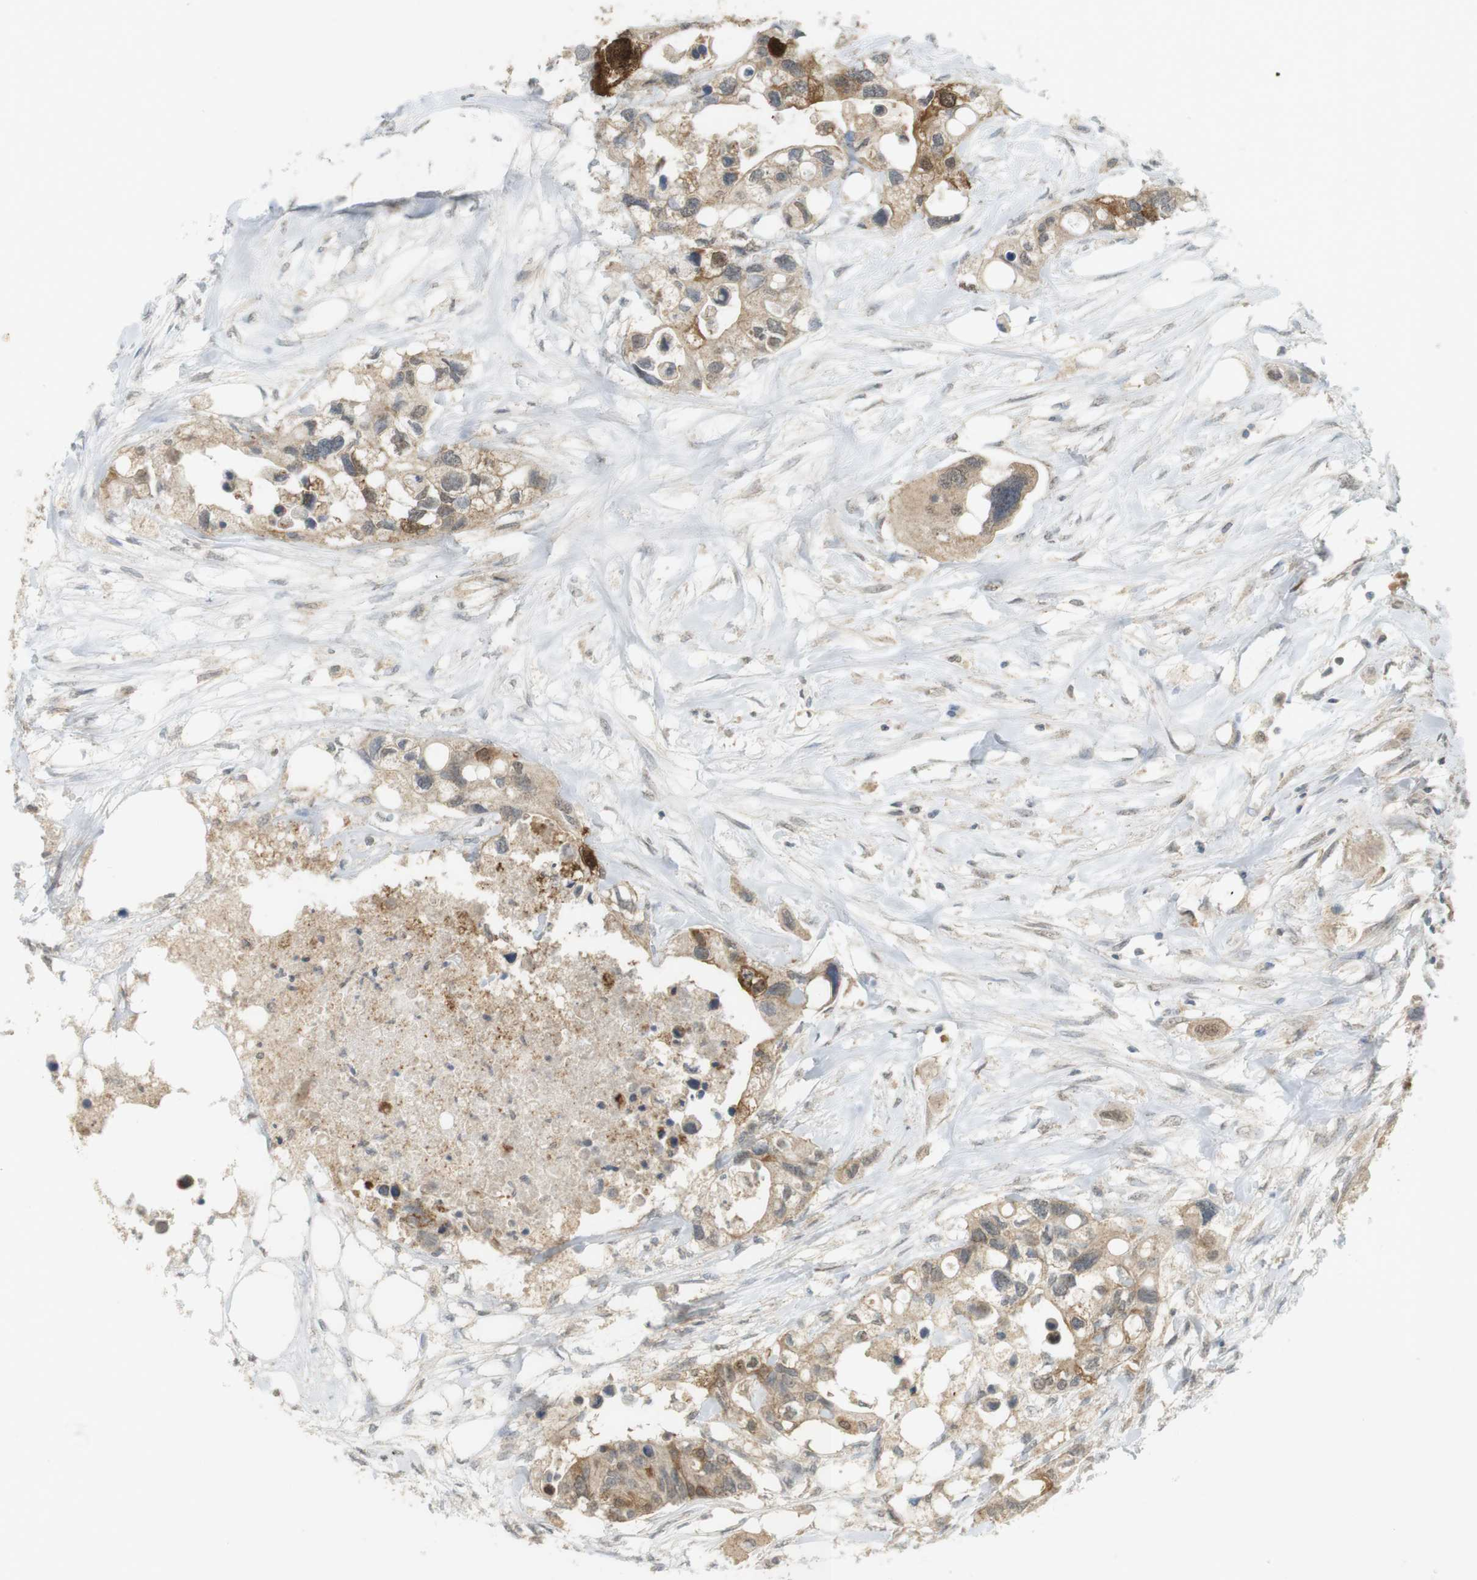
{"staining": {"intensity": "weak", "quantity": ">75%", "location": "cytoplasmic/membranous,nuclear"}, "tissue": "colorectal cancer", "cell_type": "Tumor cells", "image_type": "cancer", "snomed": [{"axis": "morphology", "description": "Adenocarcinoma, NOS"}, {"axis": "topography", "description": "Colon"}], "caption": "IHC staining of colorectal adenocarcinoma, which exhibits low levels of weak cytoplasmic/membranous and nuclear expression in about >75% of tumor cells indicating weak cytoplasmic/membranous and nuclear protein positivity. The staining was performed using DAB (brown) for protein detection and nuclei were counterstained in hematoxylin (blue).", "gene": "TTK", "patient": {"sex": "female", "age": 57}}